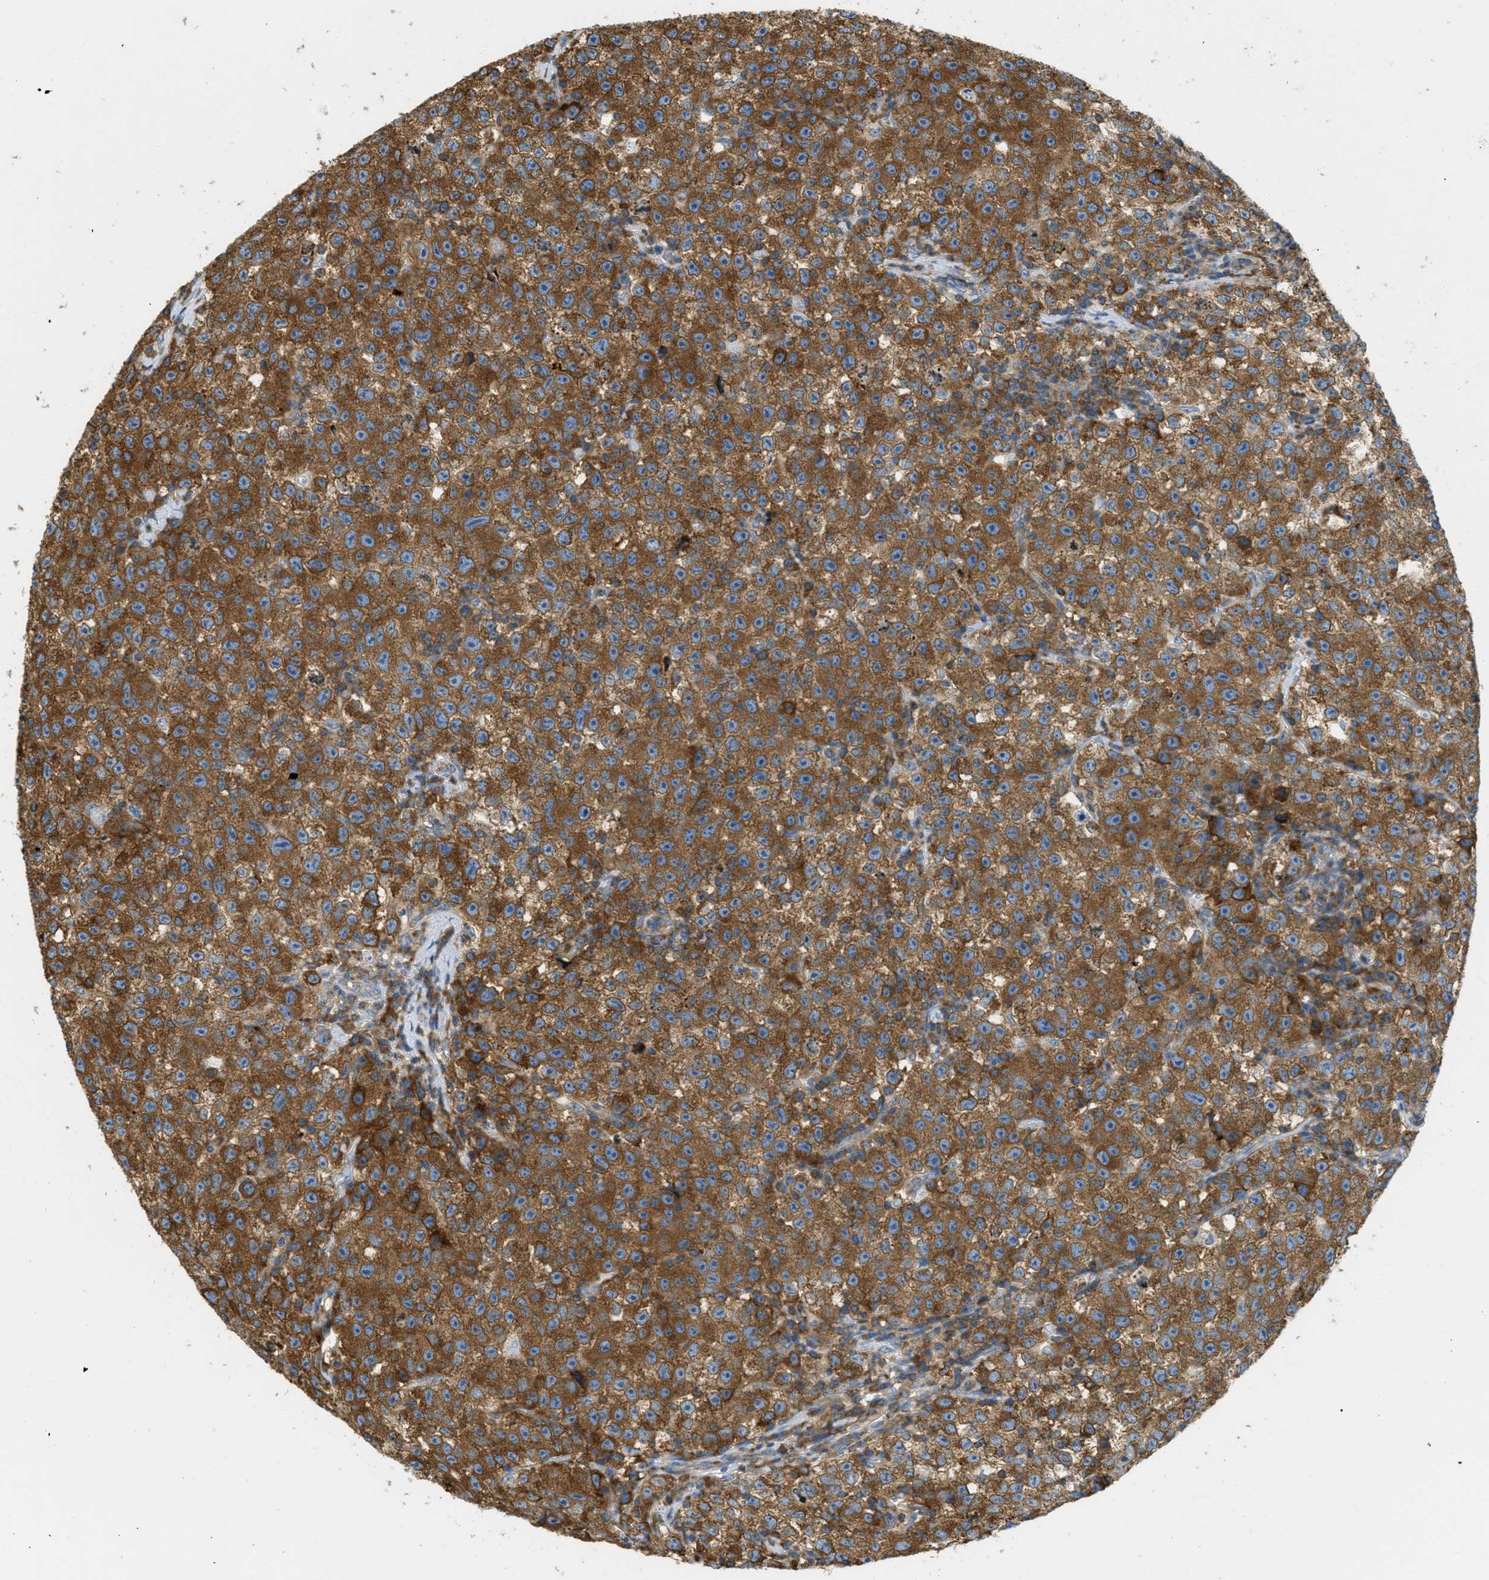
{"staining": {"intensity": "strong", "quantity": ">75%", "location": "cytoplasmic/membranous"}, "tissue": "testis cancer", "cell_type": "Tumor cells", "image_type": "cancer", "snomed": [{"axis": "morphology", "description": "Seminoma, NOS"}, {"axis": "topography", "description": "Testis"}], "caption": "The image demonstrates staining of testis cancer (seminoma), revealing strong cytoplasmic/membranous protein staining (brown color) within tumor cells.", "gene": "ABCF1", "patient": {"sex": "male", "age": 22}}